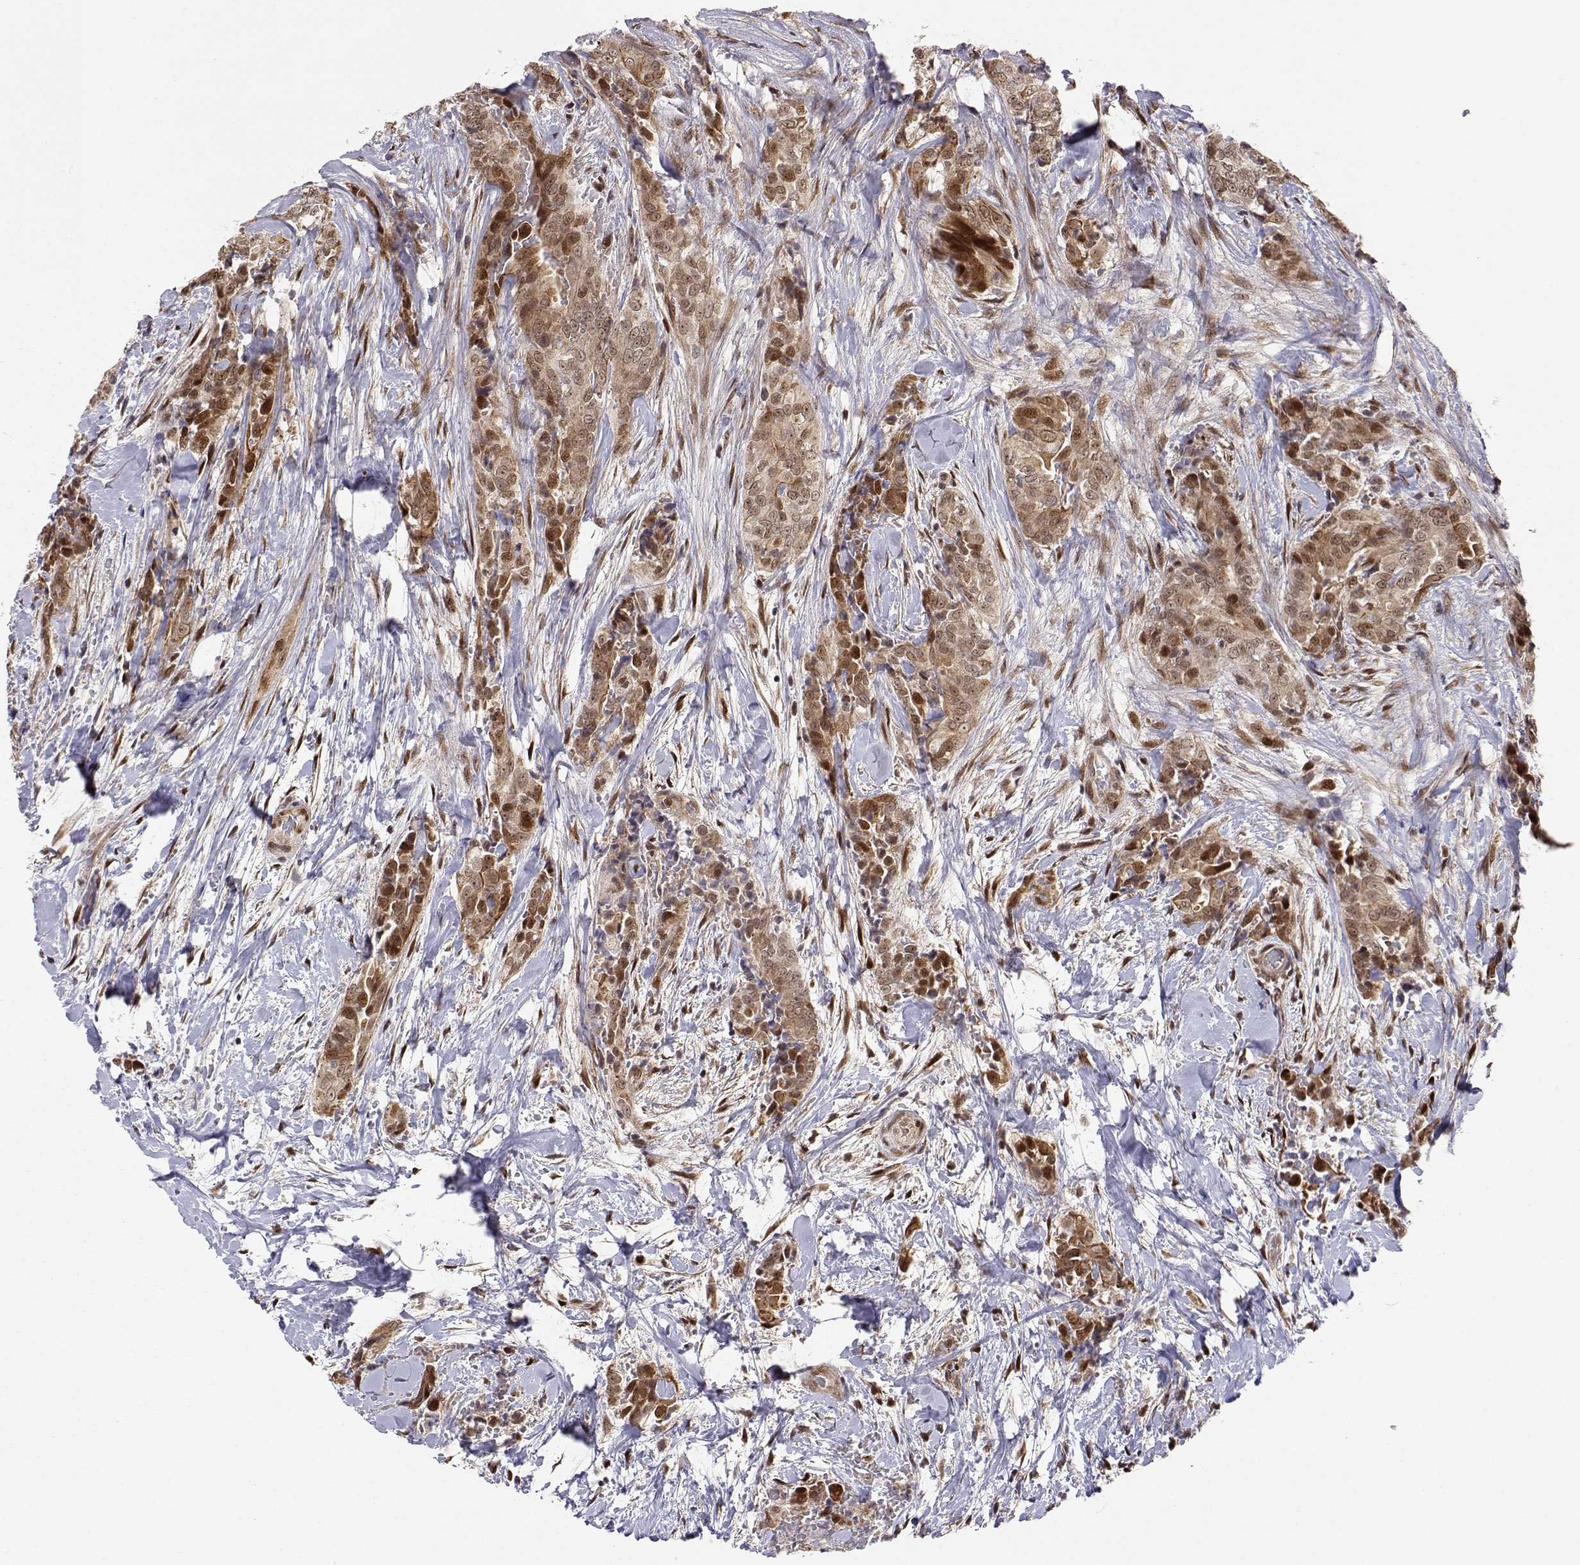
{"staining": {"intensity": "moderate", "quantity": ">75%", "location": "cytoplasmic/membranous,nuclear"}, "tissue": "thyroid cancer", "cell_type": "Tumor cells", "image_type": "cancer", "snomed": [{"axis": "morphology", "description": "Papillary adenocarcinoma, NOS"}, {"axis": "topography", "description": "Thyroid gland"}], "caption": "Tumor cells display medium levels of moderate cytoplasmic/membranous and nuclear positivity in approximately >75% of cells in thyroid cancer.", "gene": "BRCA1", "patient": {"sex": "male", "age": 61}}